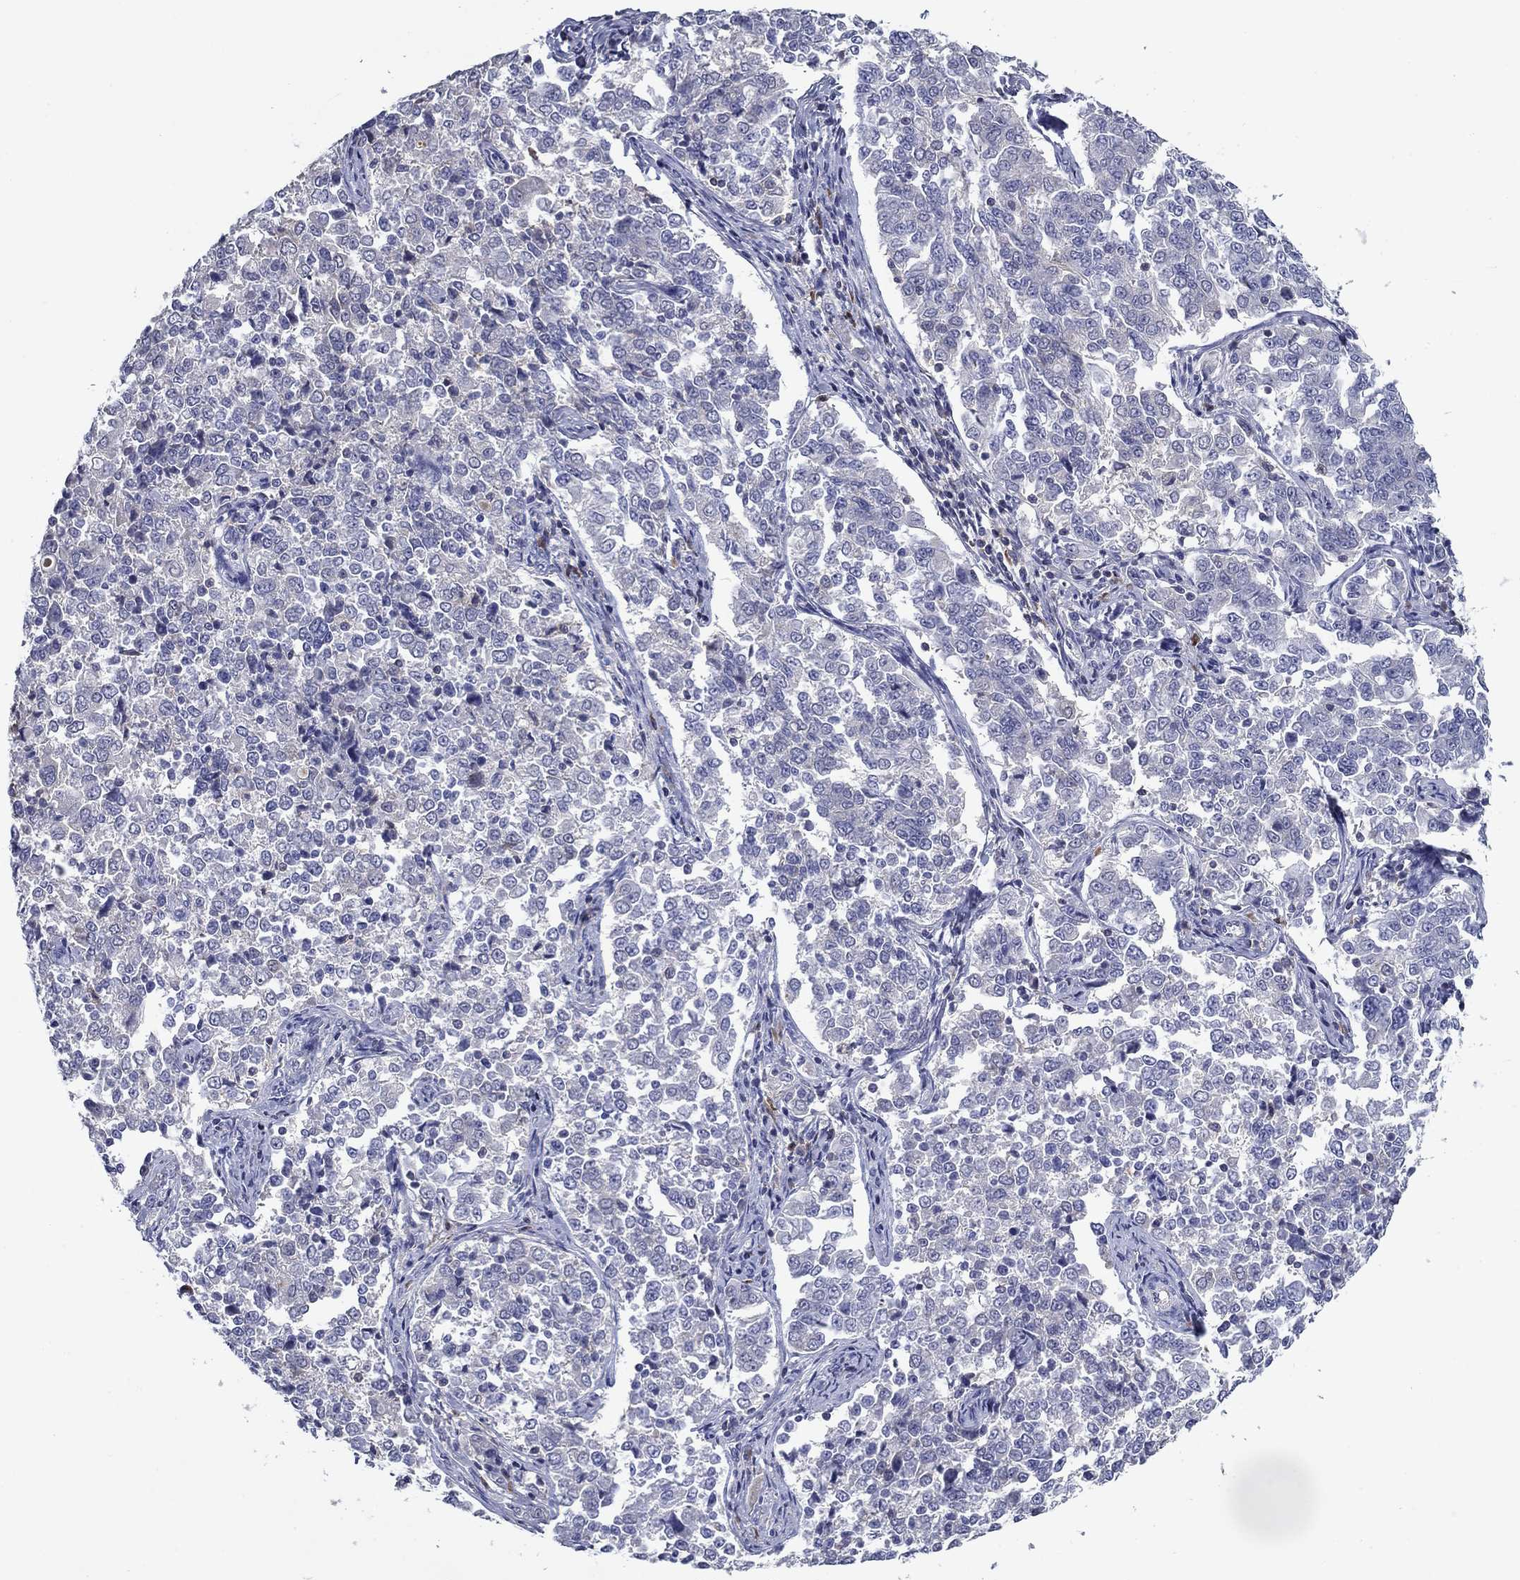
{"staining": {"intensity": "negative", "quantity": "none", "location": "none"}, "tissue": "endometrial cancer", "cell_type": "Tumor cells", "image_type": "cancer", "snomed": [{"axis": "morphology", "description": "Adenocarcinoma, NOS"}, {"axis": "topography", "description": "Endometrium"}], "caption": "High magnification brightfield microscopy of endometrial cancer stained with DAB (3,3'-diaminobenzidine) (brown) and counterstained with hematoxylin (blue): tumor cells show no significant expression.", "gene": "POU2F2", "patient": {"sex": "female", "age": 43}}